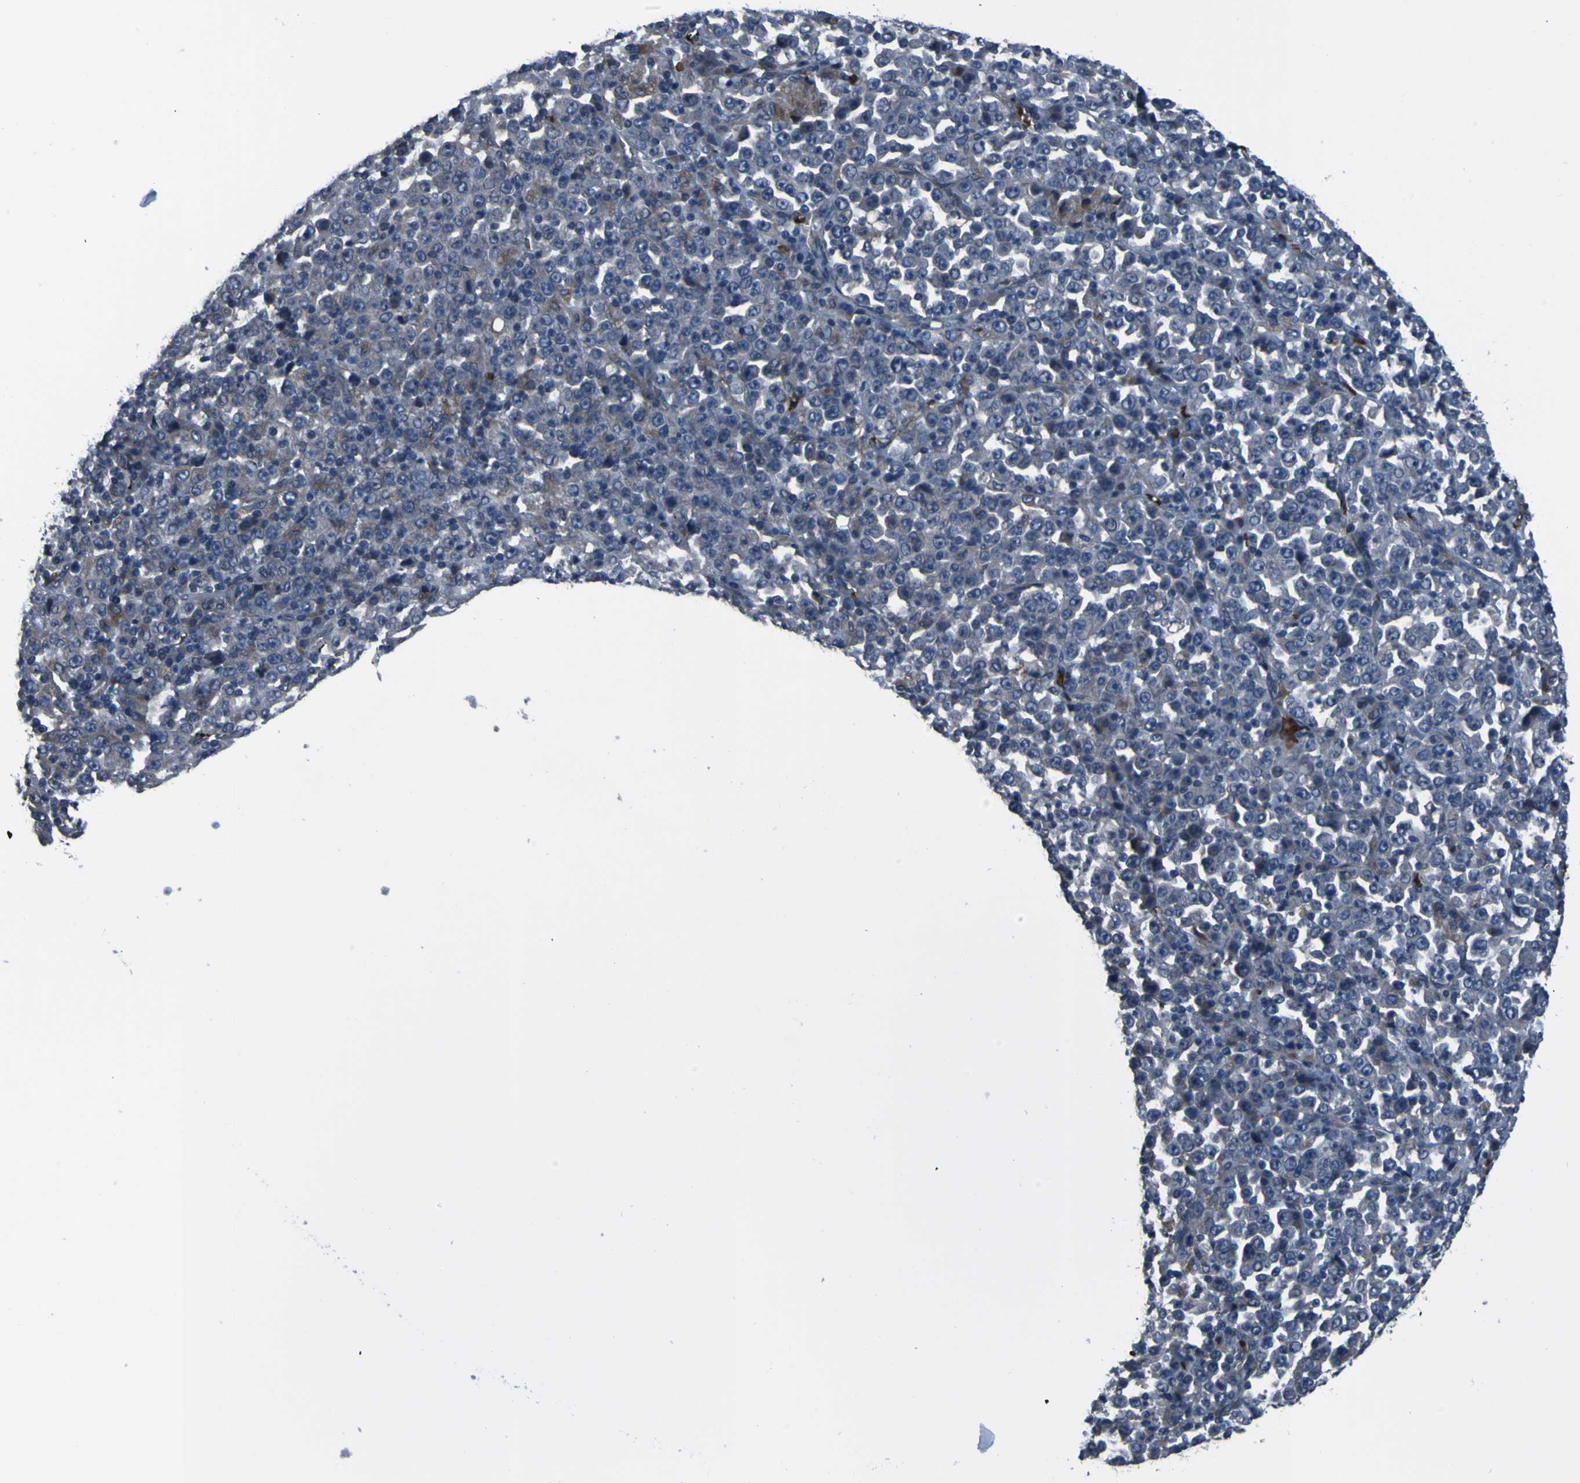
{"staining": {"intensity": "negative", "quantity": "none", "location": "none"}, "tissue": "stomach cancer", "cell_type": "Tumor cells", "image_type": "cancer", "snomed": [{"axis": "morphology", "description": "Normal tissue, NOS"}, {"axis": "morphology", "description": "Adenocarcinoma, NOS"}, {"axis": "topography", "description": "Stomach, upper"}, {"axis": "topography", "description": "Stomach"}], "caption": "Image shows no significant protein staining in tumor cells of stomach cancer (adenocarcinoma). (DAB (3,3'-diaminobenzidine) immunohistochemistry (IHC) visualized using brightfield microscopy, high magnification).", "gene": "GRAMD1A", "patient": {"sex": "male", "age": 59}}